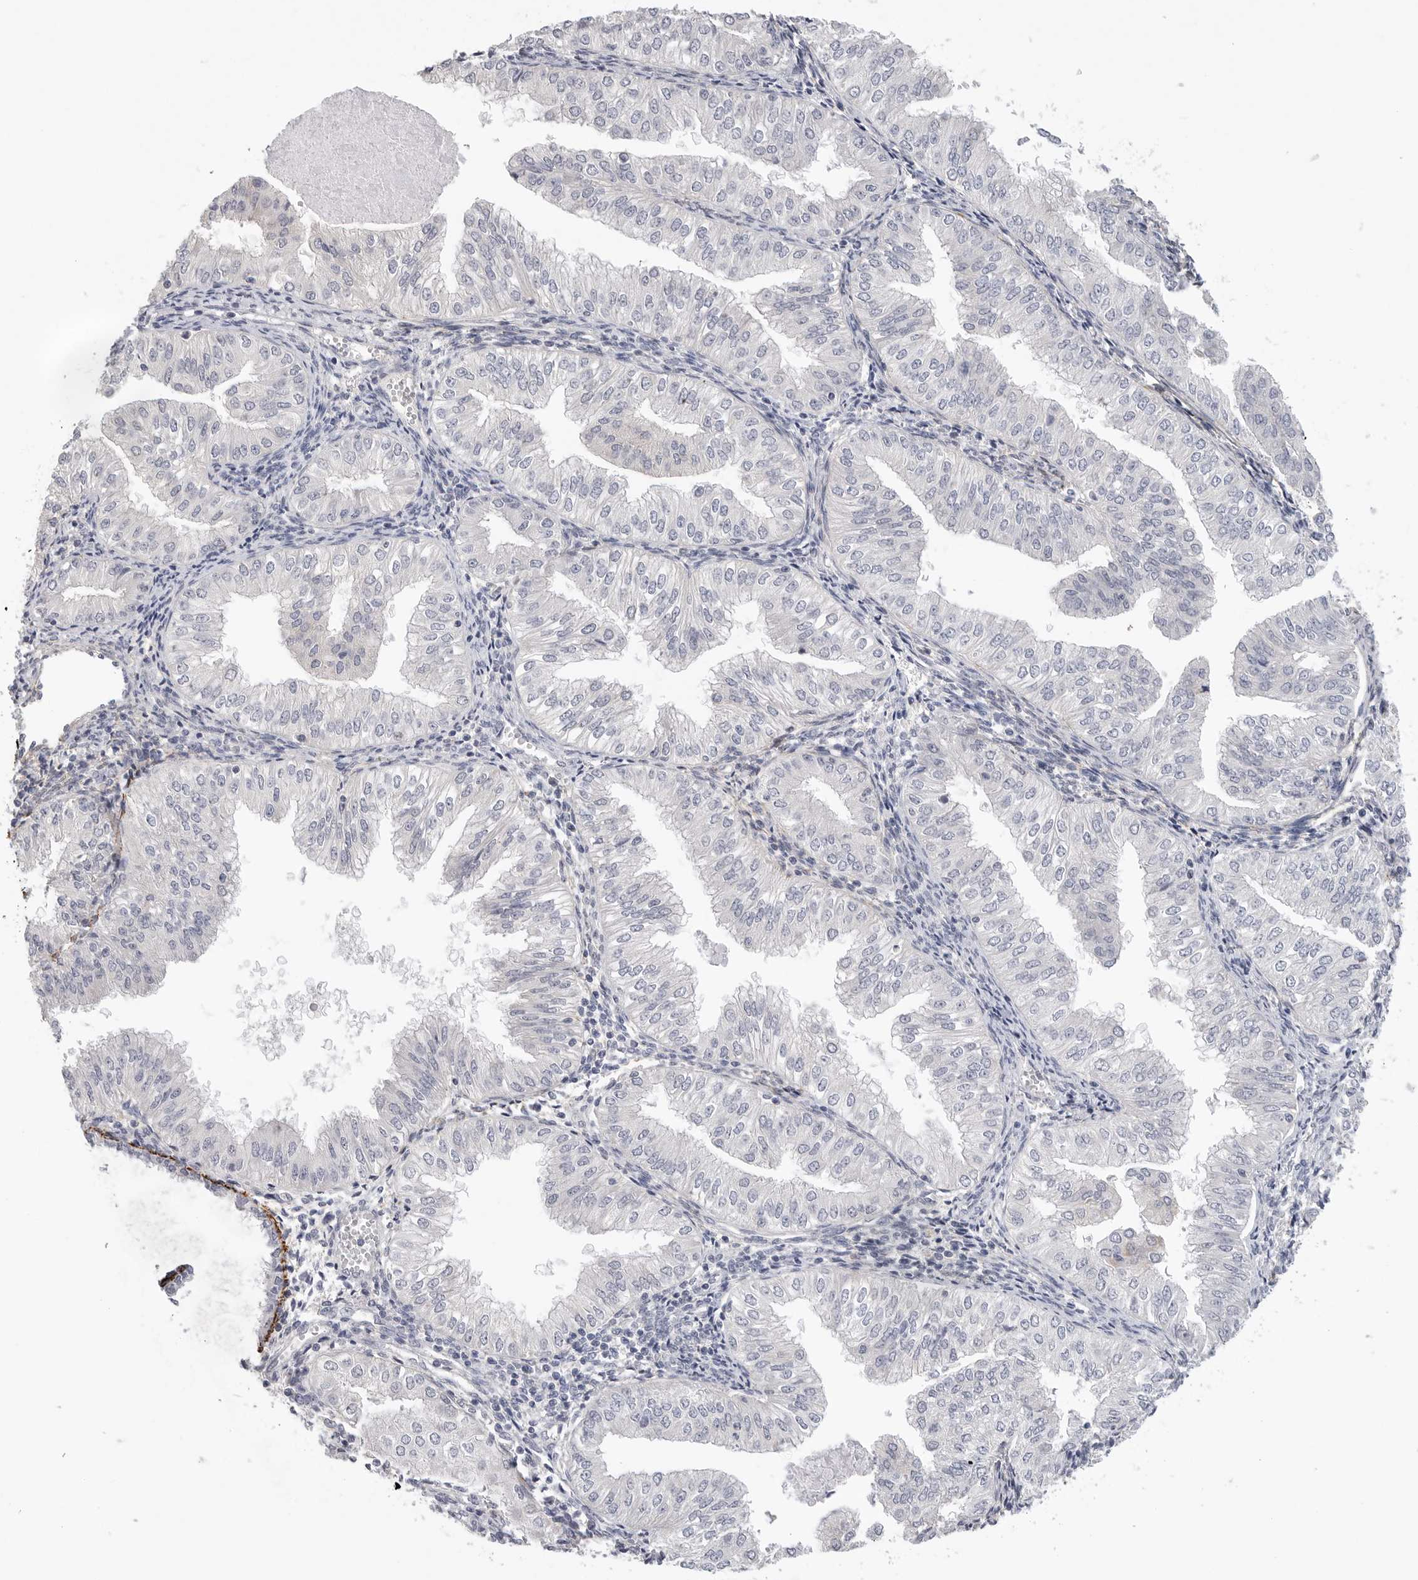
{"staining": {"intensity": "negative", "quantity": "none", "location": "none"}, "tissue": "endometrial cancer", "cell_type": "Tumor cells", "image_type": "cancer", "snomed": [{"axis": "morphology", "description": "Normal tissue, NOS"}, {"axis": "morphology", "description": "Adenocarcinoma, NOS"}, {"axis": "topography", "description": "Endometrium"}], "caption": "DAB immunohistochemical staining of endometrial adenocarcinoma shows no significant expression in tumor cells.", "gene": "FBN2", "patient": {"sex": "female", "age": 53}}